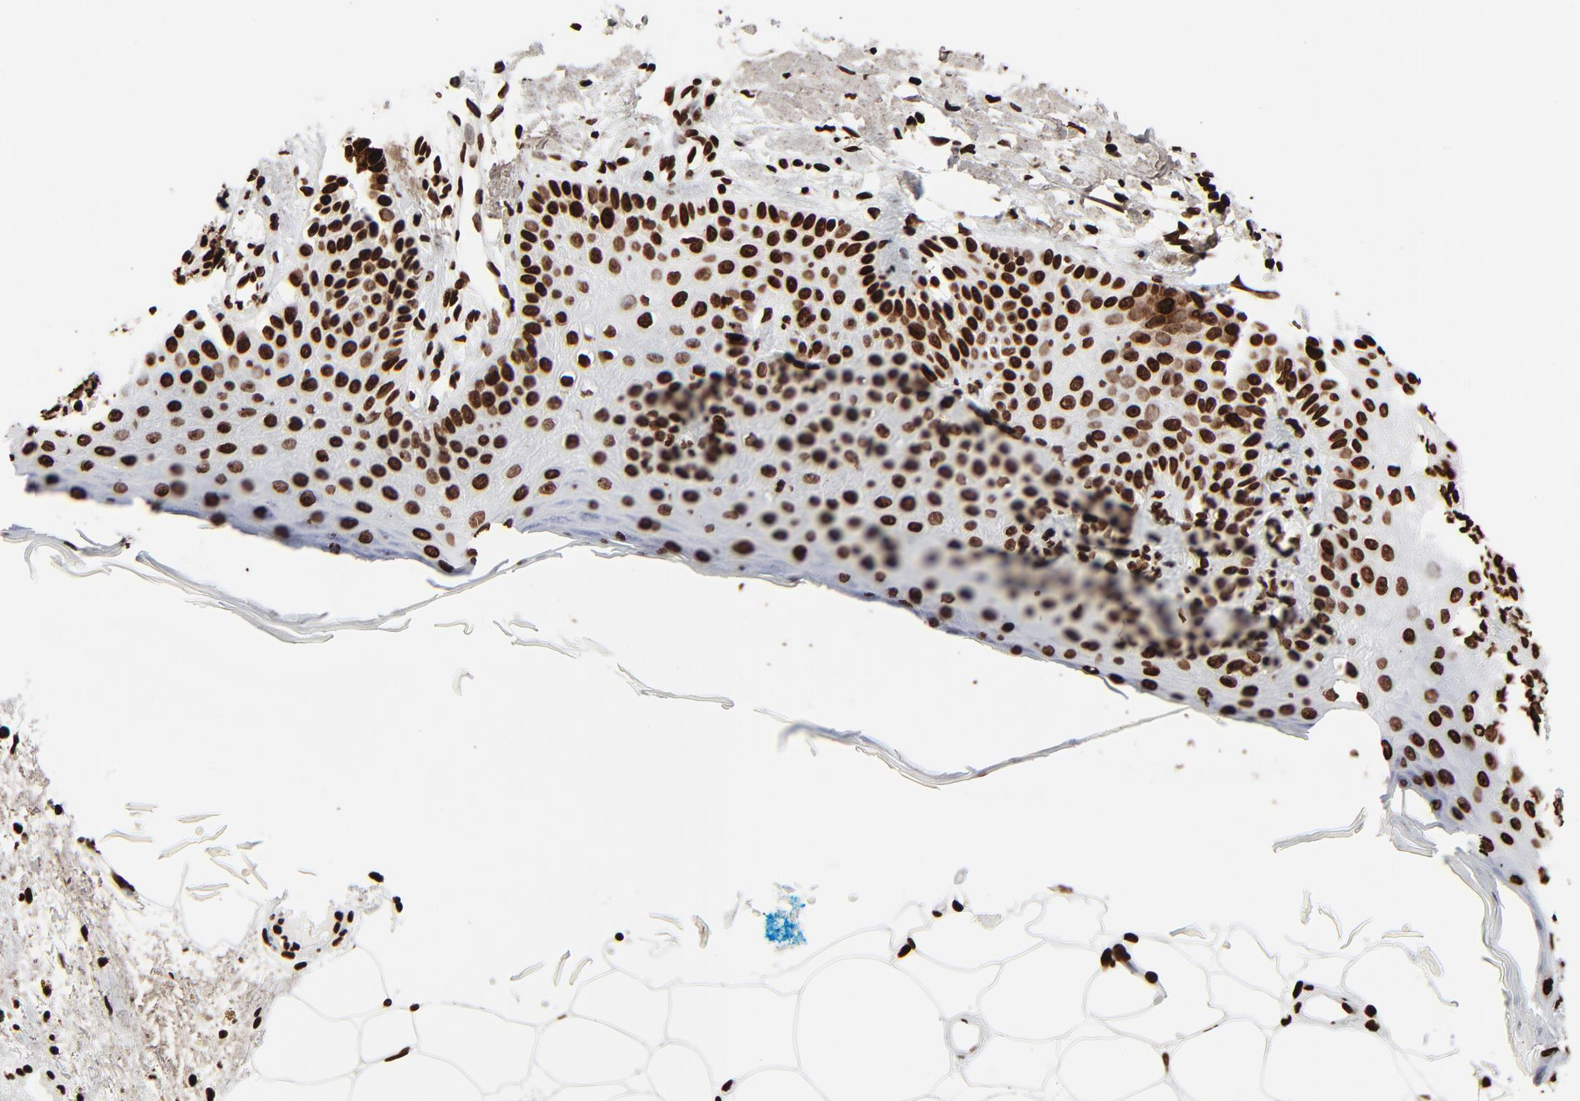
{"staining": {"intensity": "strong", "quantity": ">75%", "location": "nuclear"}, "tissue": "skin cancer", "cell_type": "Tumor cells", "image_type": "cancer", "snomed": [{"axis": "morphology", "description": "Squamous cell carcinoma, NOS"}, {"axis": "topography", "description": "Skin"}], "caption": "Tumor cells demonstrate strong nuclear staining in approximately >75% of cells in skin cancer (squamous cell carcinoma).", "gene": "H3-4", "patient": {"sex": "female", "age": 40}}